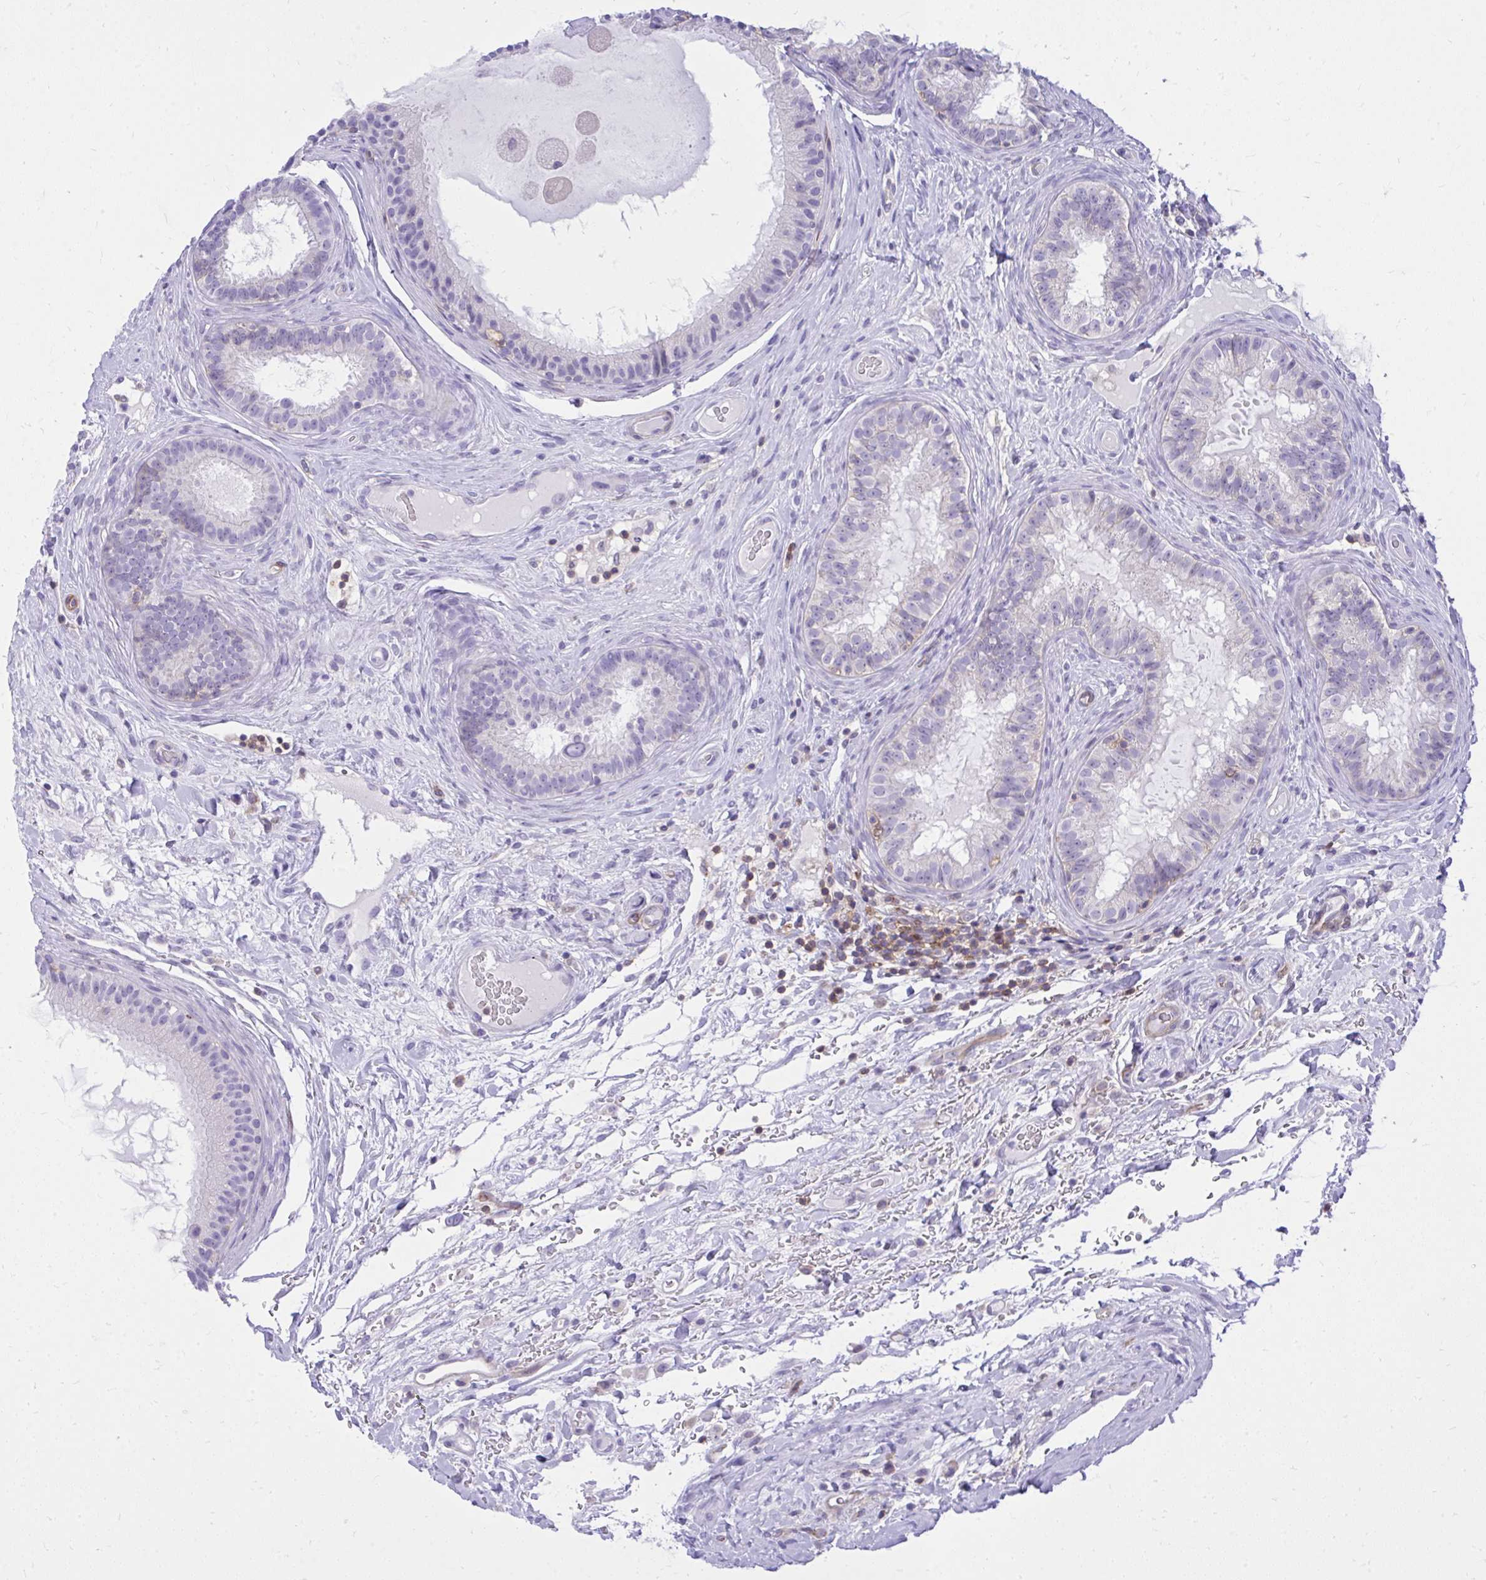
{"staining": {"intensity": "negative", "quantity": "none", "location": "none"}, "tissue": "epididymis", "cell_type": "Glandular cells", "image_type": "normal", "snomed": [{"axis": "morphology", "description": "Normal tissue, NOS"}, {"axis": "topography", "description": "Epididymis"}], "caption": "Histopathology image shows no protein positivity in glandular cells of normal epididymis. (DAB (3,3'-diaminobenzidine) IHC visualized using brightfield microscopy, high magnification).", "gene": "GPRIN3", "patient": {"sex": "male", "age": 23}}